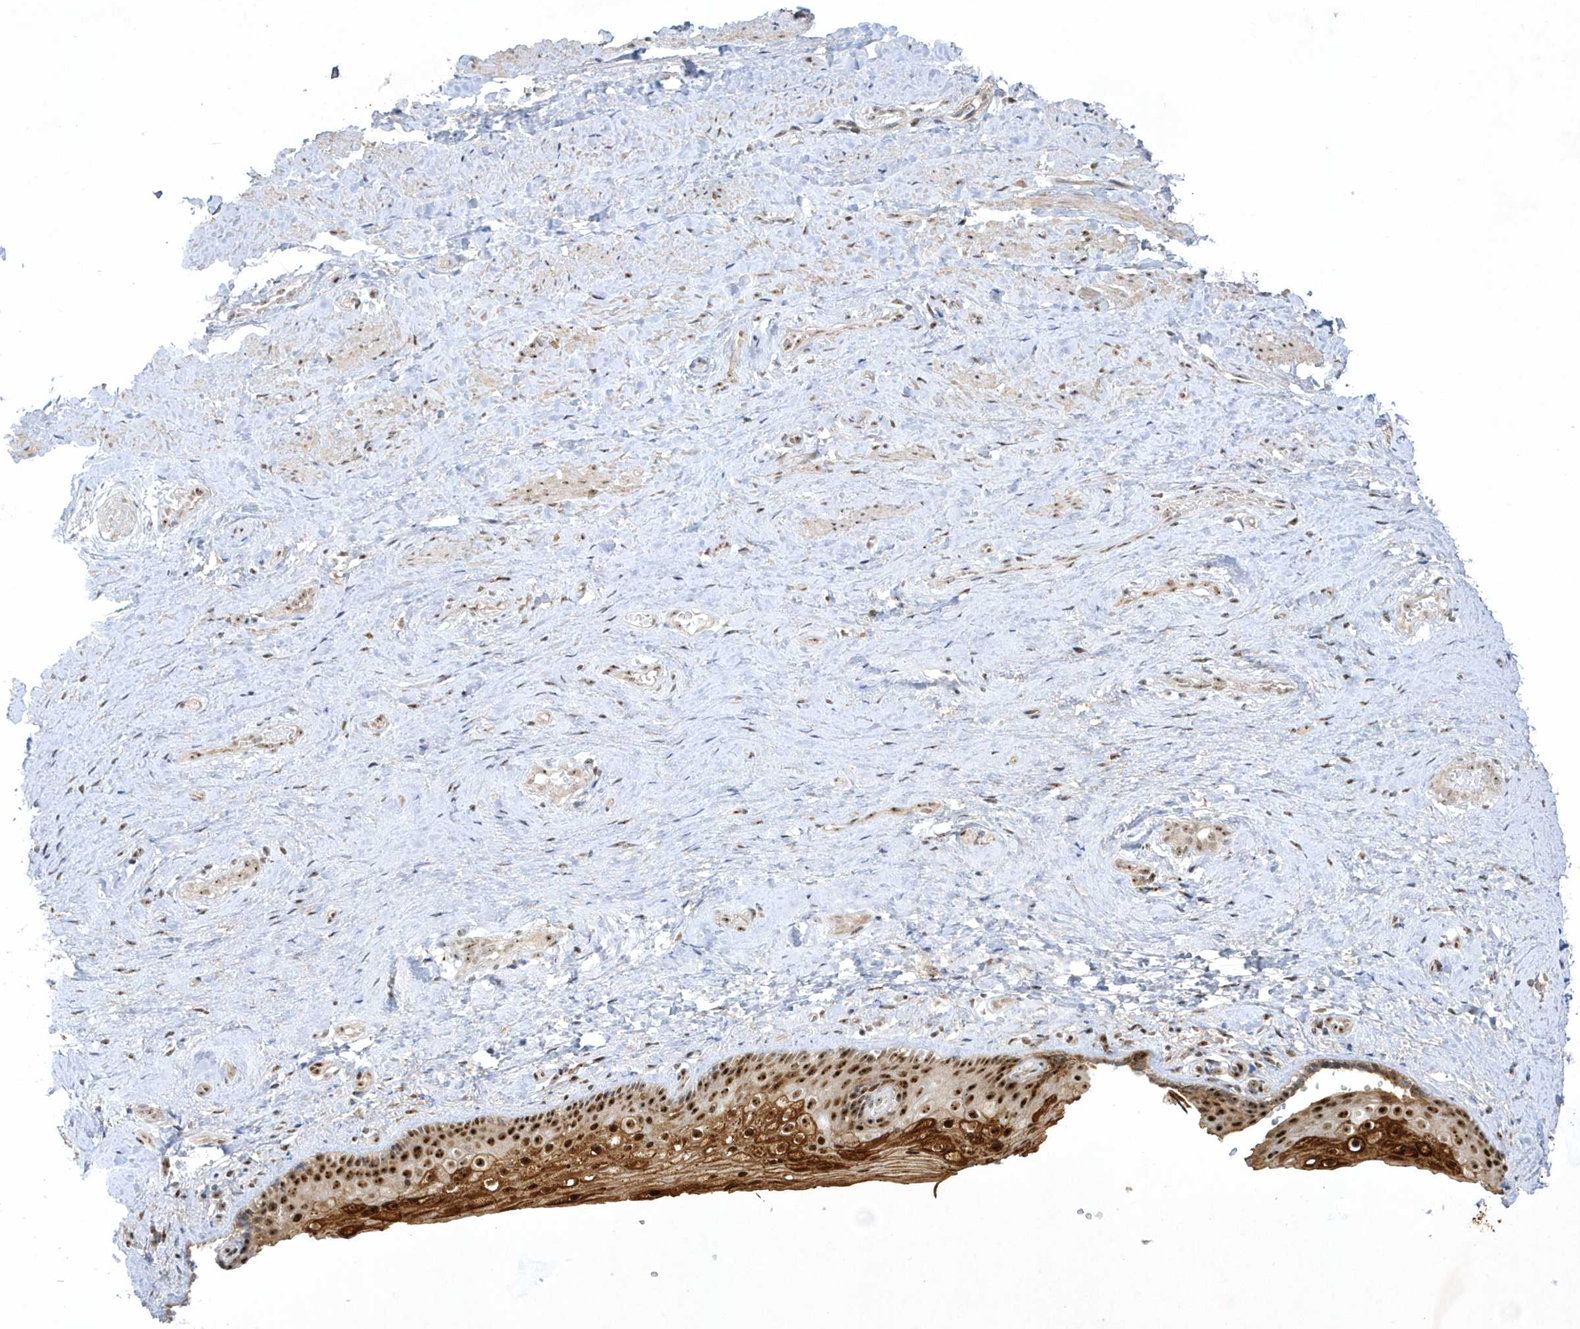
{"staining": {"intensity": "strong", "quantity": "25%-75%", "location": "cytoplasmic/membranous,nuclear"}, "tissue": "vagina", "cell_type": "Squamous epithelial cells", "image_type": "normal", "snomed": [{"axis": "morphology", "description": "Normal tissue, NOS"}, {"axis": "topography", "description": "Vagina"}], "caption": "An IHC photomicrograph of normal tissue is shown. Protein staining in brown labels strong cytoplasmic/membranous,nuclear positivity in vagina within squamous epithelial cells.", "gene": "NPM3", "patient": {"sex": "female", "age": 46}}